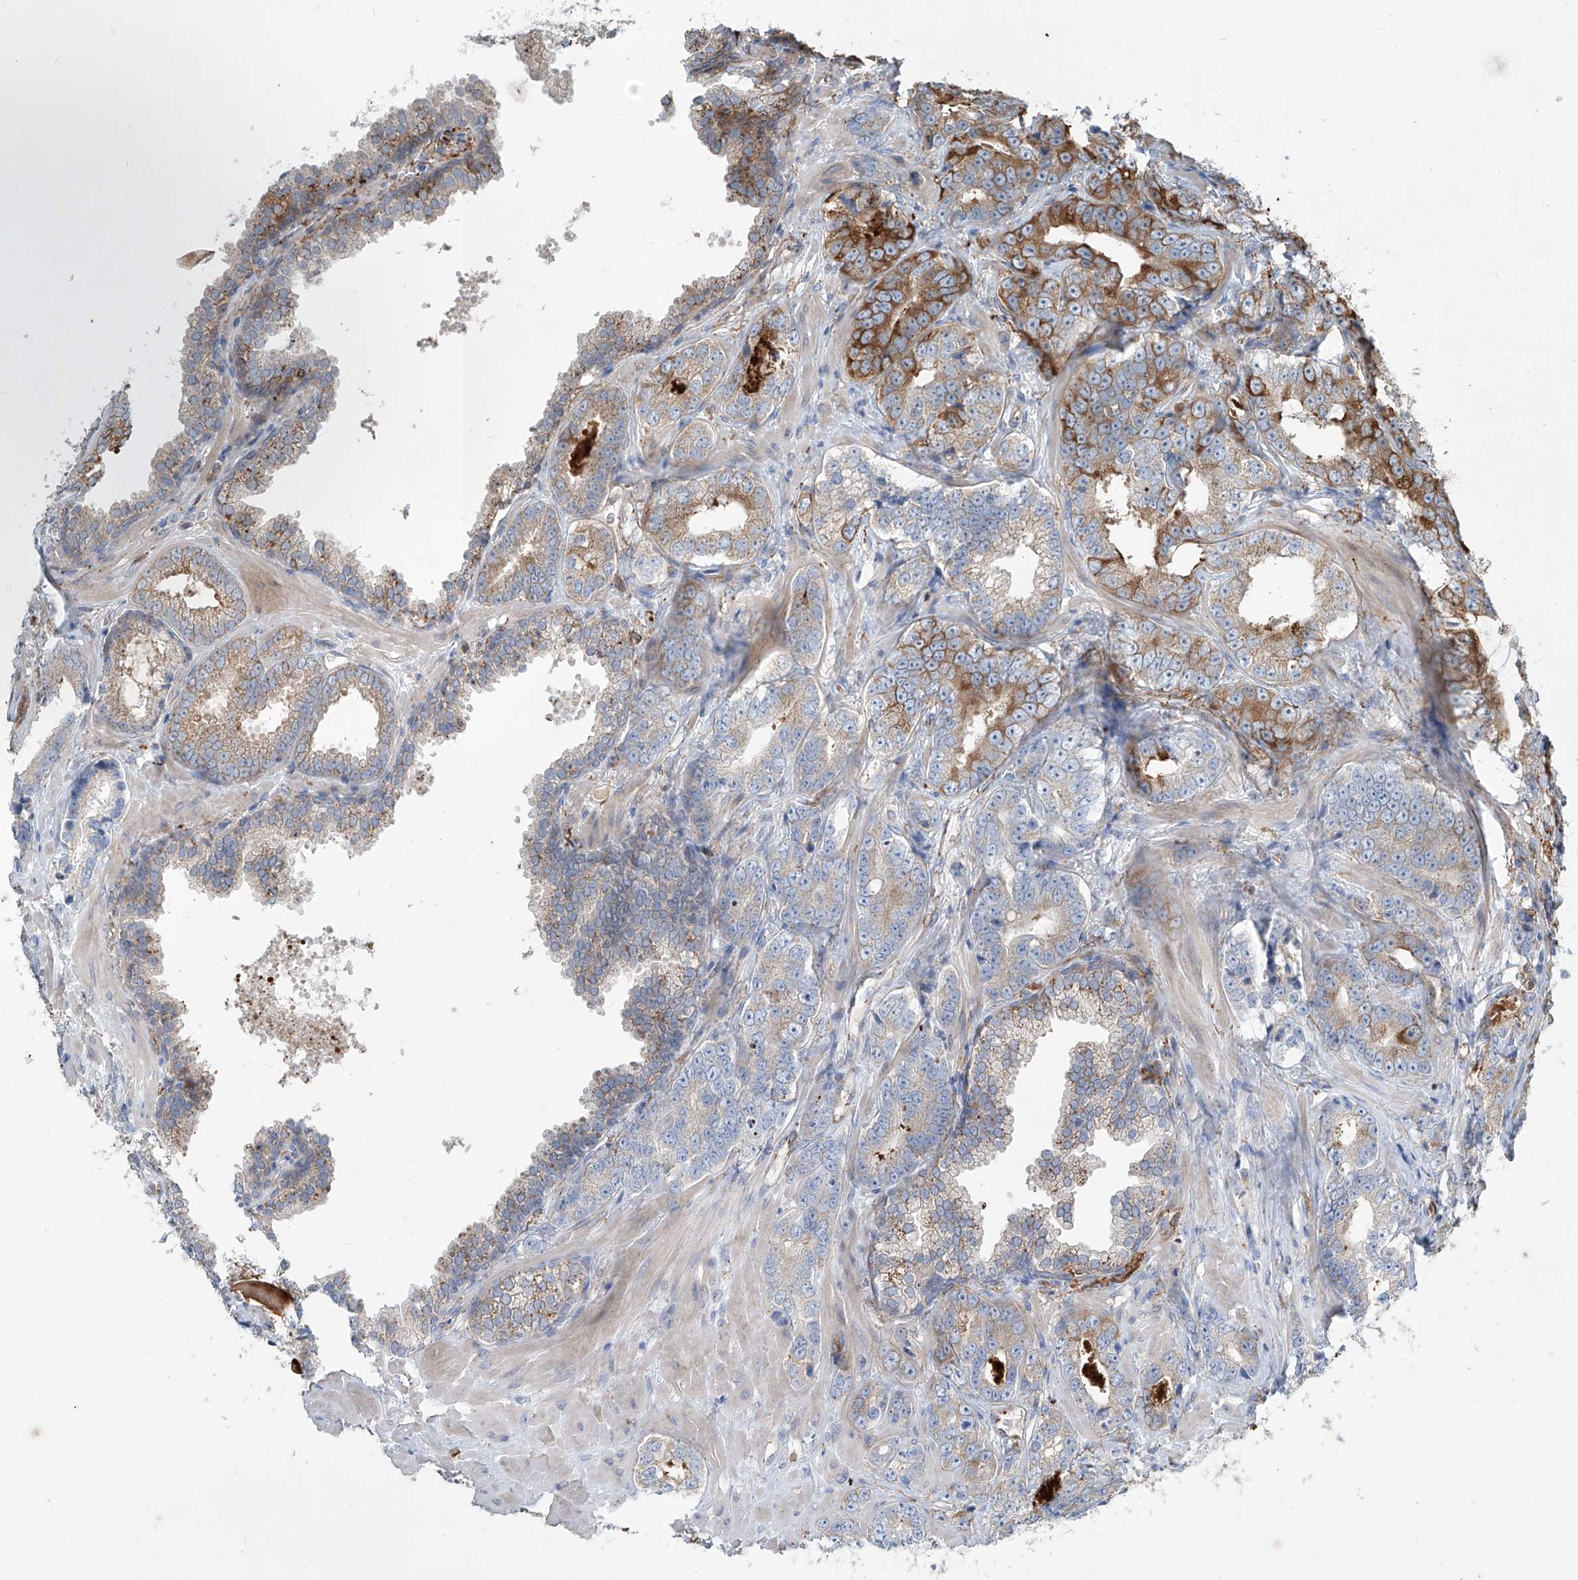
{"staining": {"intensity": "moderate", "quantity": "<25%", "location": "cytoplasmic/membranous"}, "tissue": "prostate cancer", "cell_type": "Tumor cells", "image_type": "cancer", "snomed": [{"axis": "morphology", "description": "Adenocarcinoma, High grade"}, {"axis": "topography", "description": "Prostate"}], "caption": "A micrograph showing moderate cytoplasmic/membranous staining in about <25% of tumor cells in prostate cancer, as visualized by brown immunohistochemical staining.", "gene": "CDH5", "patient": {"sex": "male", "age": 62}}